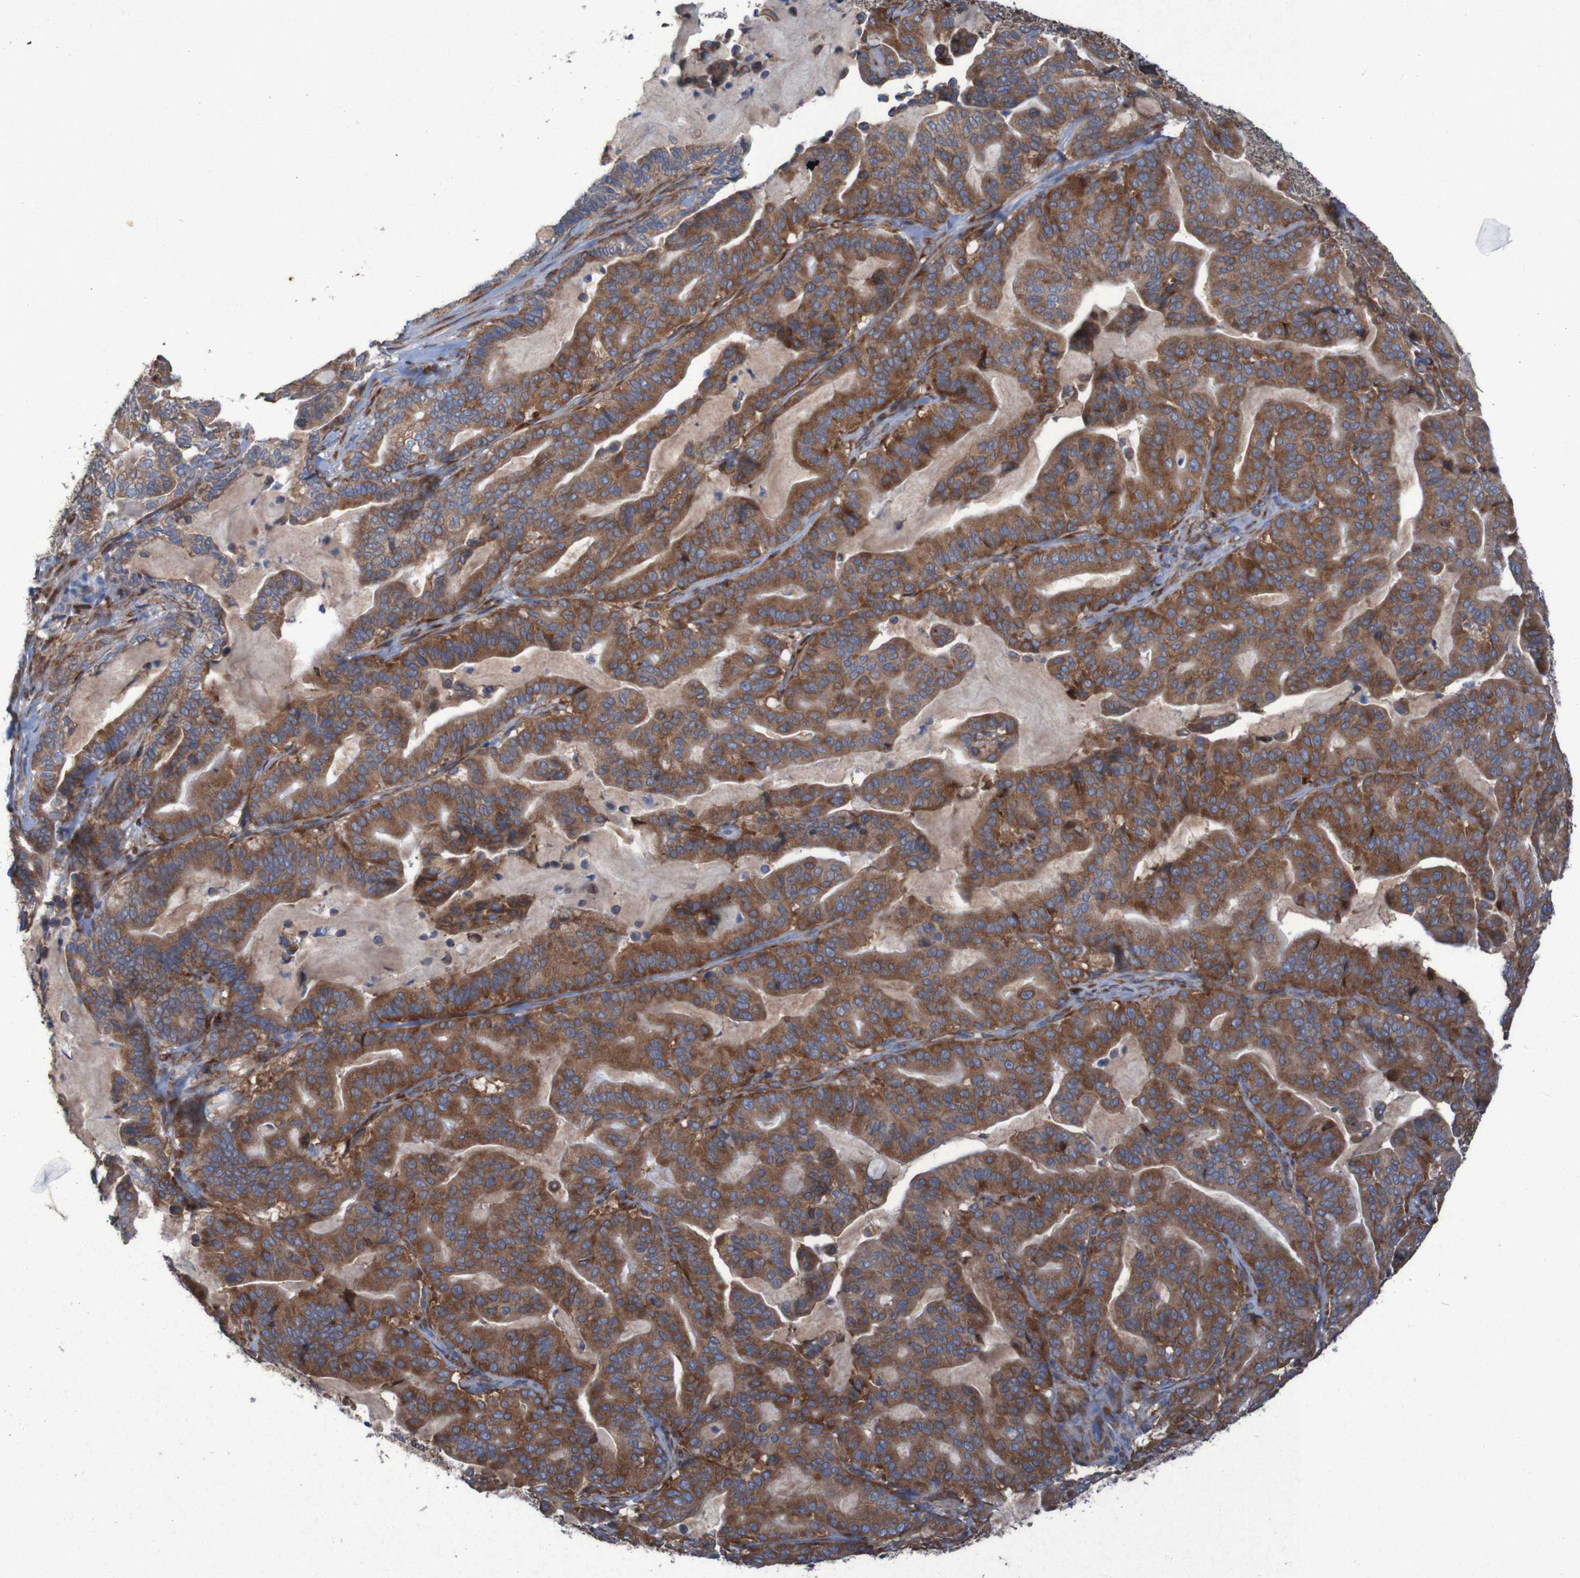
{"staining": {"intensity": "strong", "quantity": ">75%", "location": "cytoplasmic/membranous"}, "tissue": "pancreatic cancer", "cell_type": "Tumor cells", "image_type": "cancer", "snomed": [{"axis": "morphology", "description": "Adenocarcinoma, NOS"}, {"axis": "topography", "description": "Pancreas"}], "caption": "Immunohistochemistry photomicrograph of adenocarcinoma (pancreatic) stained for a protein (brown), which exhibits high levels of strong cytoplasmic/membranous expression in approximately >75% of tumor cells.", "gene": "RPL10", "patient": {"sex": "male", "age": 63}}